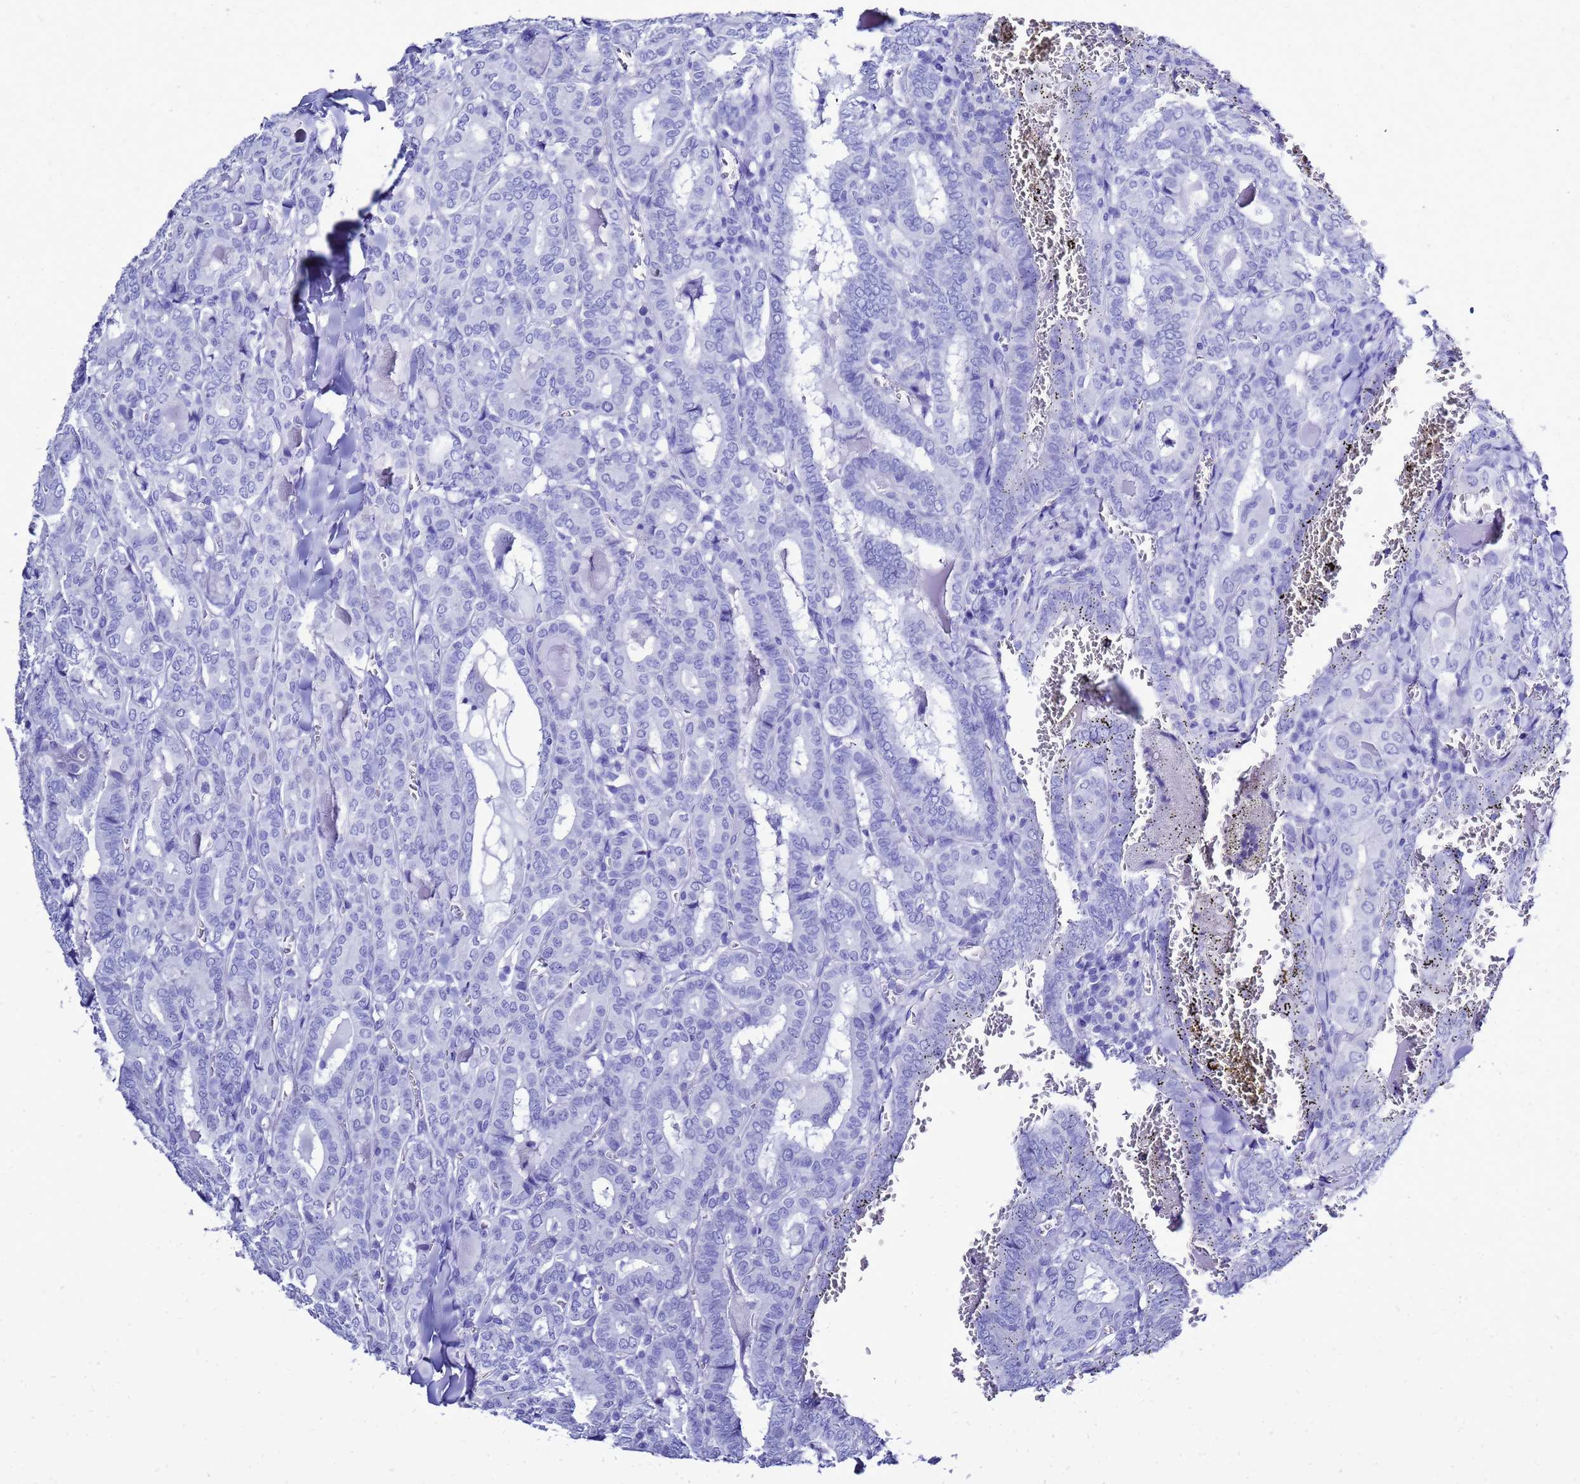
{"staining": {"intensity": "negative", "quantity": "none", "location": "none"}, "tissue": "thyroid cancer", "cell_type": "Tumor cells", "image_type": "cancer", "snomed": [{"axis": "morphology", "description": "Papillary adenocarcinoma, NOS"}, {"axis": "topography", "description": "Thyroid gland"}], "caption": "Human papillary adenocarcinoma (thyroid) stained for a protein using IHC reveals no positivity in tumor cells.", "gene": "LIPF", "patient": {"sex": "female", "age": 72}}